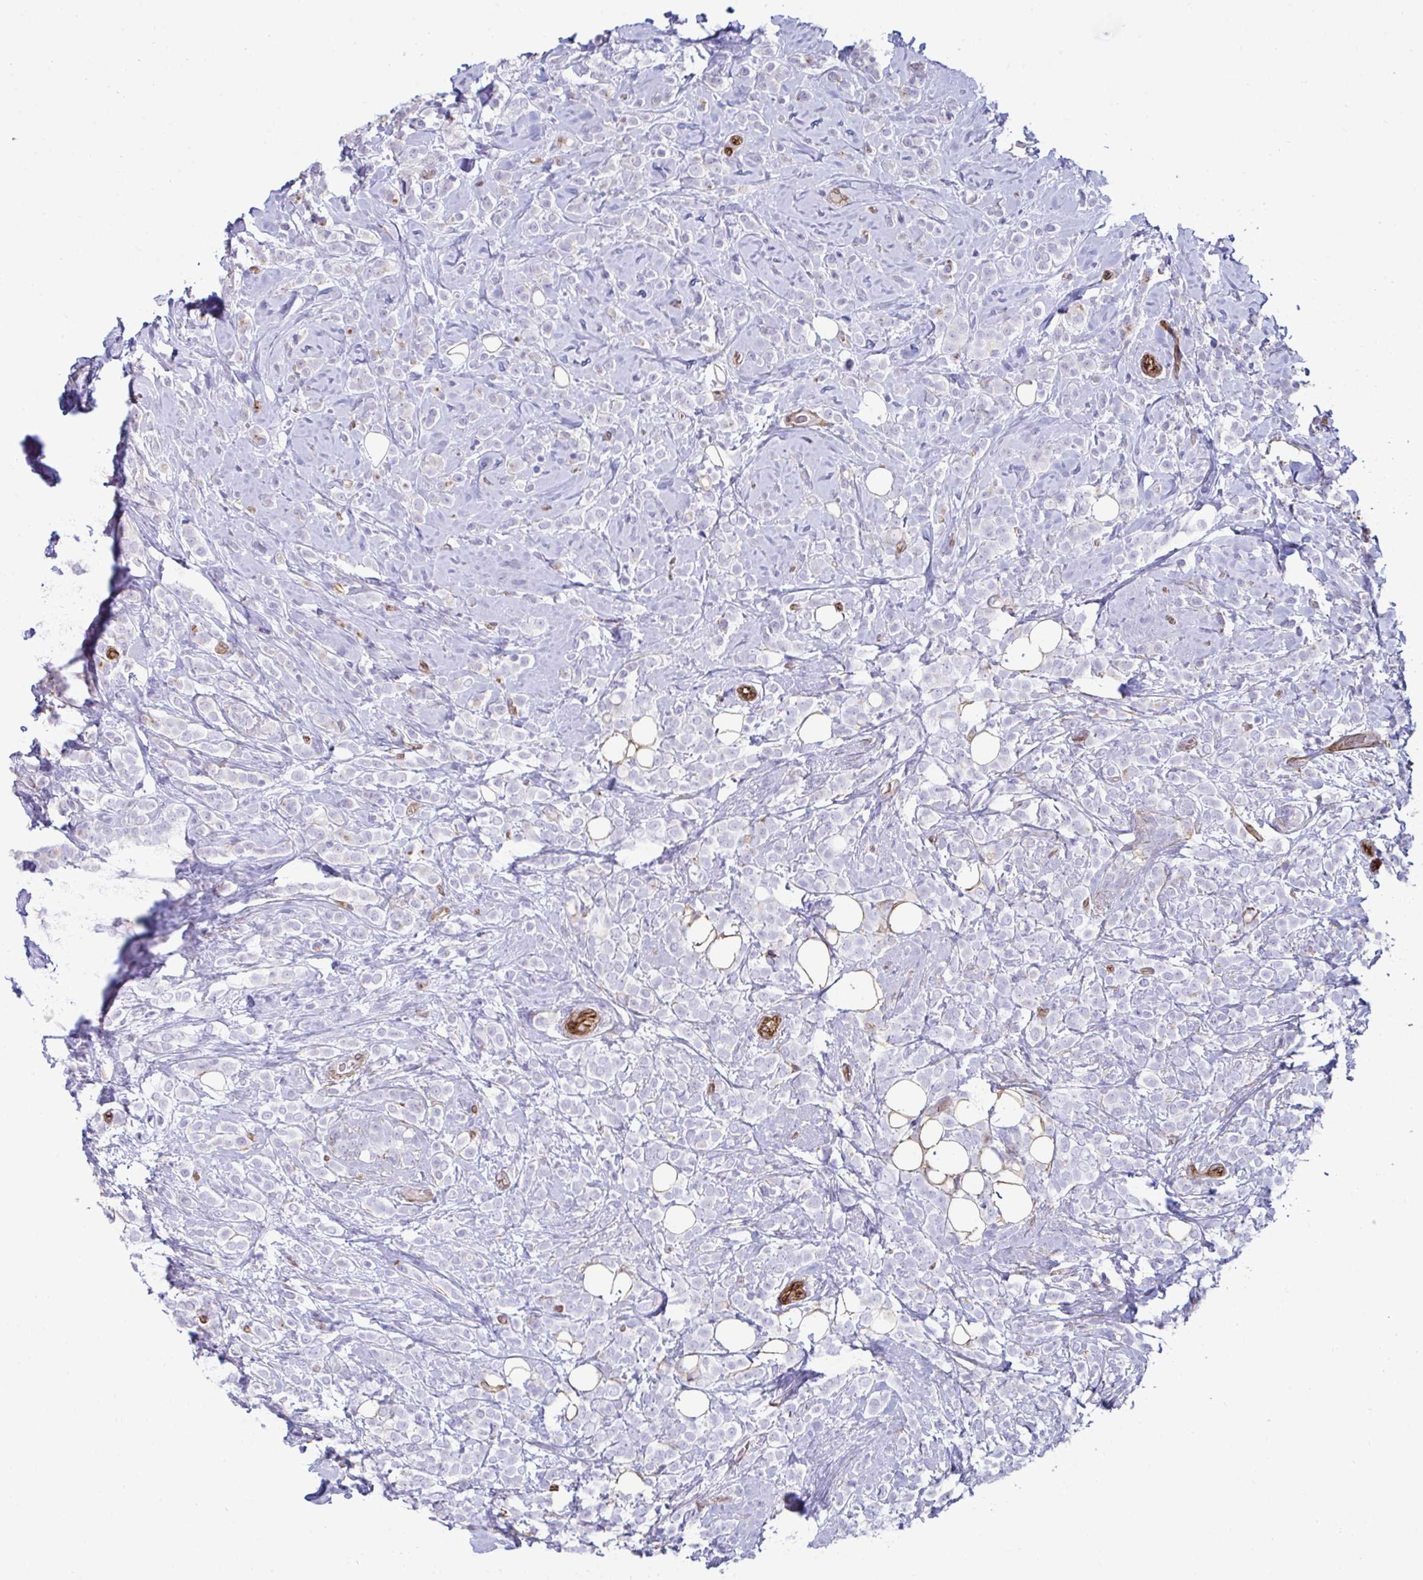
{"staining": {"intensity": "negative", "quantity": "none", "location": "none"}, "tissue": "breast cancer", "cell_type": "Tumor cells", "image_type": "cancer", "snomed": [{"axis": "morphology", "description": "Lobular carcinoma"}, {"axis": "topography", "description": "Breast"}], "caption": "Immunohistochemistry (IHC) micrograph of human breast cancer stained for a protein (brown), which demonstrates no staining in tumor cells.", "gene": "UBL3", "patient": {"sex": "female", "age": 49}}